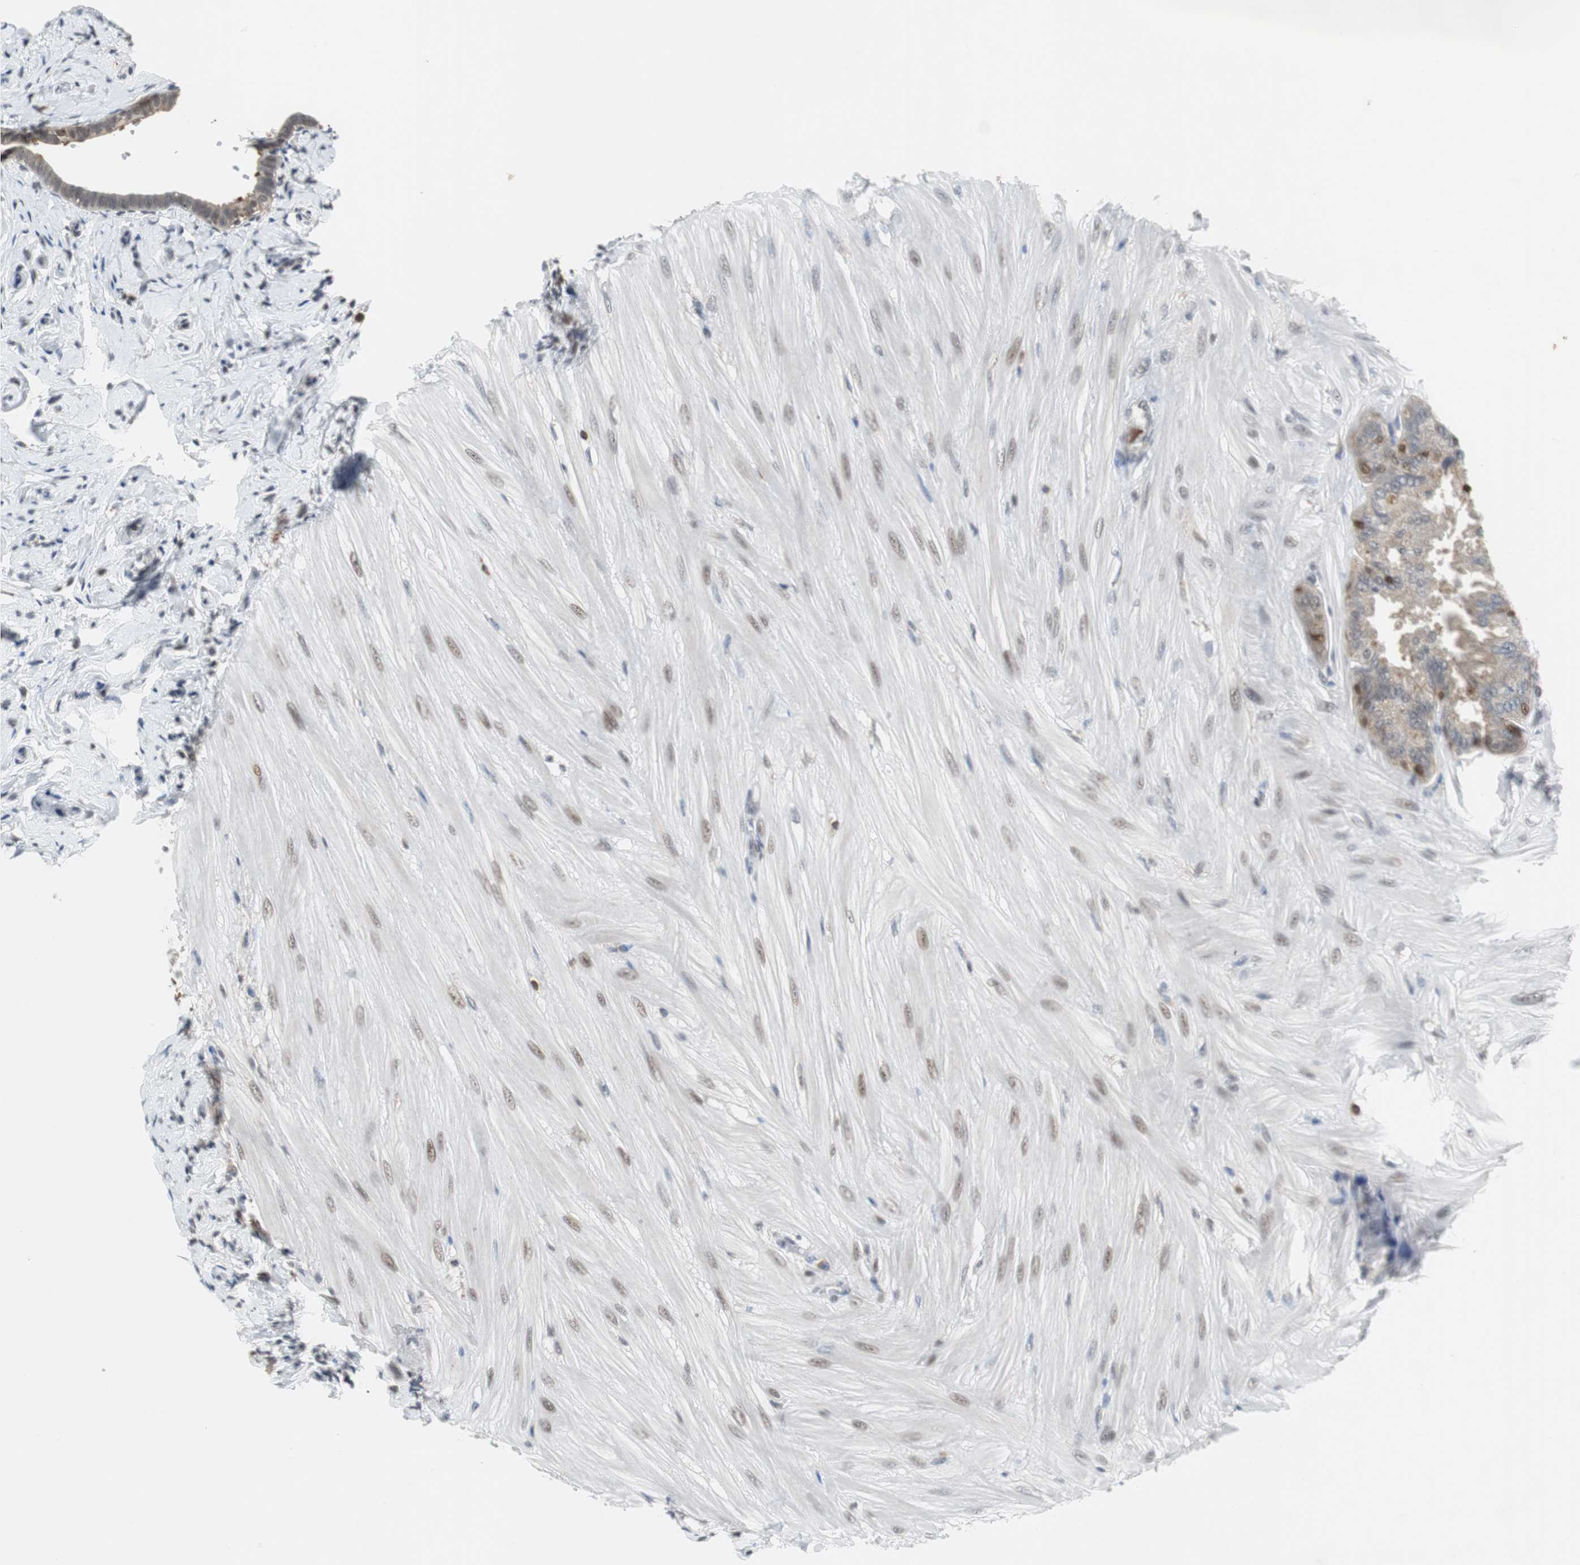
{"staining": {"intensity": "moderate", "quantity": "25%-75%", "location": "cytoplasmic/membranous,nuclear"}, "tissue": "seminal vesicle", "cell_type": "Glandular cells", "image_type": "normal", "snomed": [{"axis": "morphology", "description": "Normal tissue, NOS"}, {"axis": "topography", "description": "Seminal veicle"}], "caption": "Glandular cells demonstrate medium levels of moderate cytoplasmic/membranous,nuclear positivity in about 25%-75% of cells in benign human seminal vesicle. (Stains: DAB (3,3'-diaminobenzidine) in brown, nuclei in blue, Microscopy: brightfield microscopy at high magnification).", "gene": "SIRT1", "patient": {"sex": "male", "age": 46}}